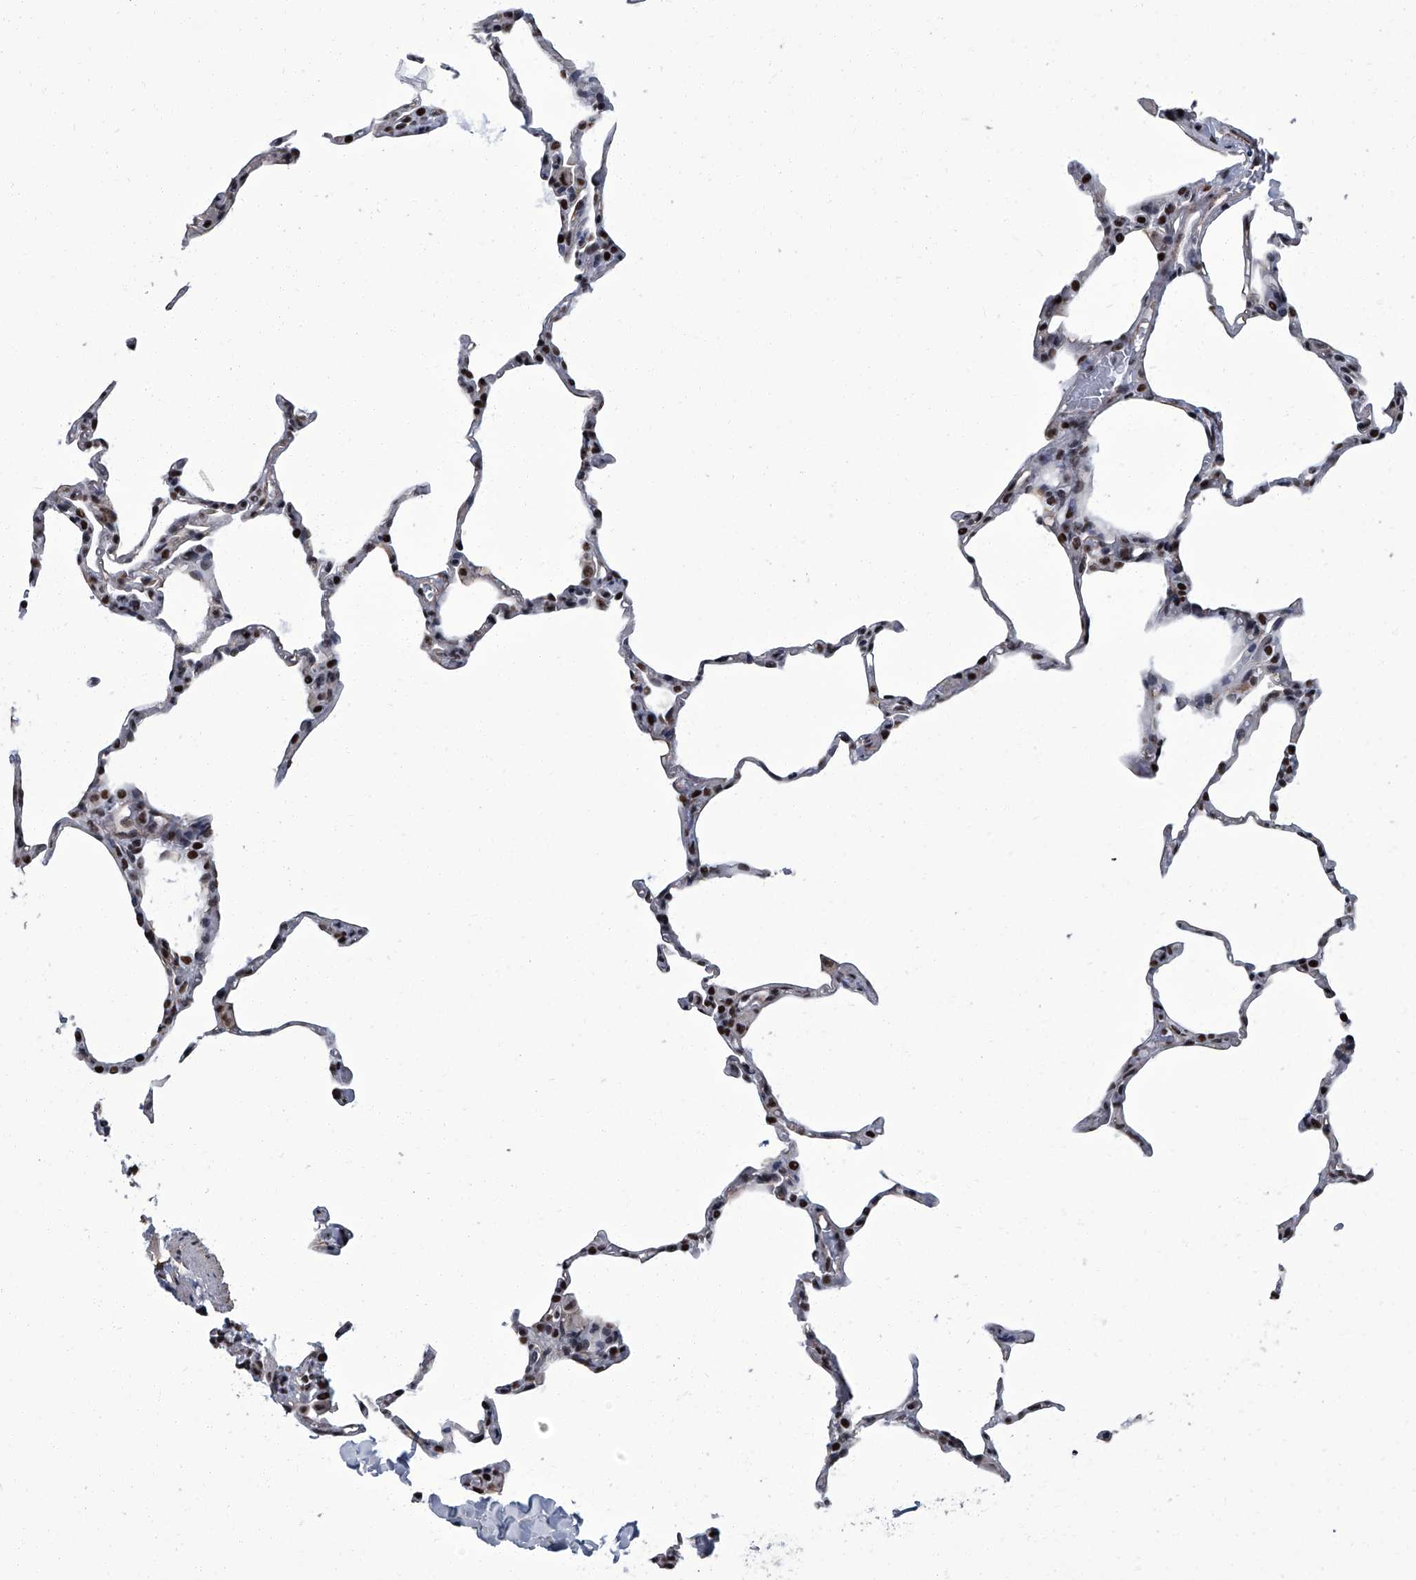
{"staining": {"intensity": "moderate", "quantity": "<25%", "location": "cytoplasmic/membranous,nuclear"}, "tissue": "lung", "cell_type": "Alveolar cells", "image_type": "normal", "snomed": [{"axis": "morphology", "description": "Normal tissue, NOS"}, {"axis": "topography", "description": "Lung"}], "caption": "IHC of normal lung shows low levels of moderate cytoplasmic/membranous,nuclear positivity in about <25% of alveolar cells. The staining was performed using DAB (3,3'-diaminobenzidine) to visualize the protein expression in brown, while the nuclei were stained in blue with hematoxylin (Magnification: 20x).", "gene": "ZNF518B", "patient": {"sex": "male", "age": 20}}